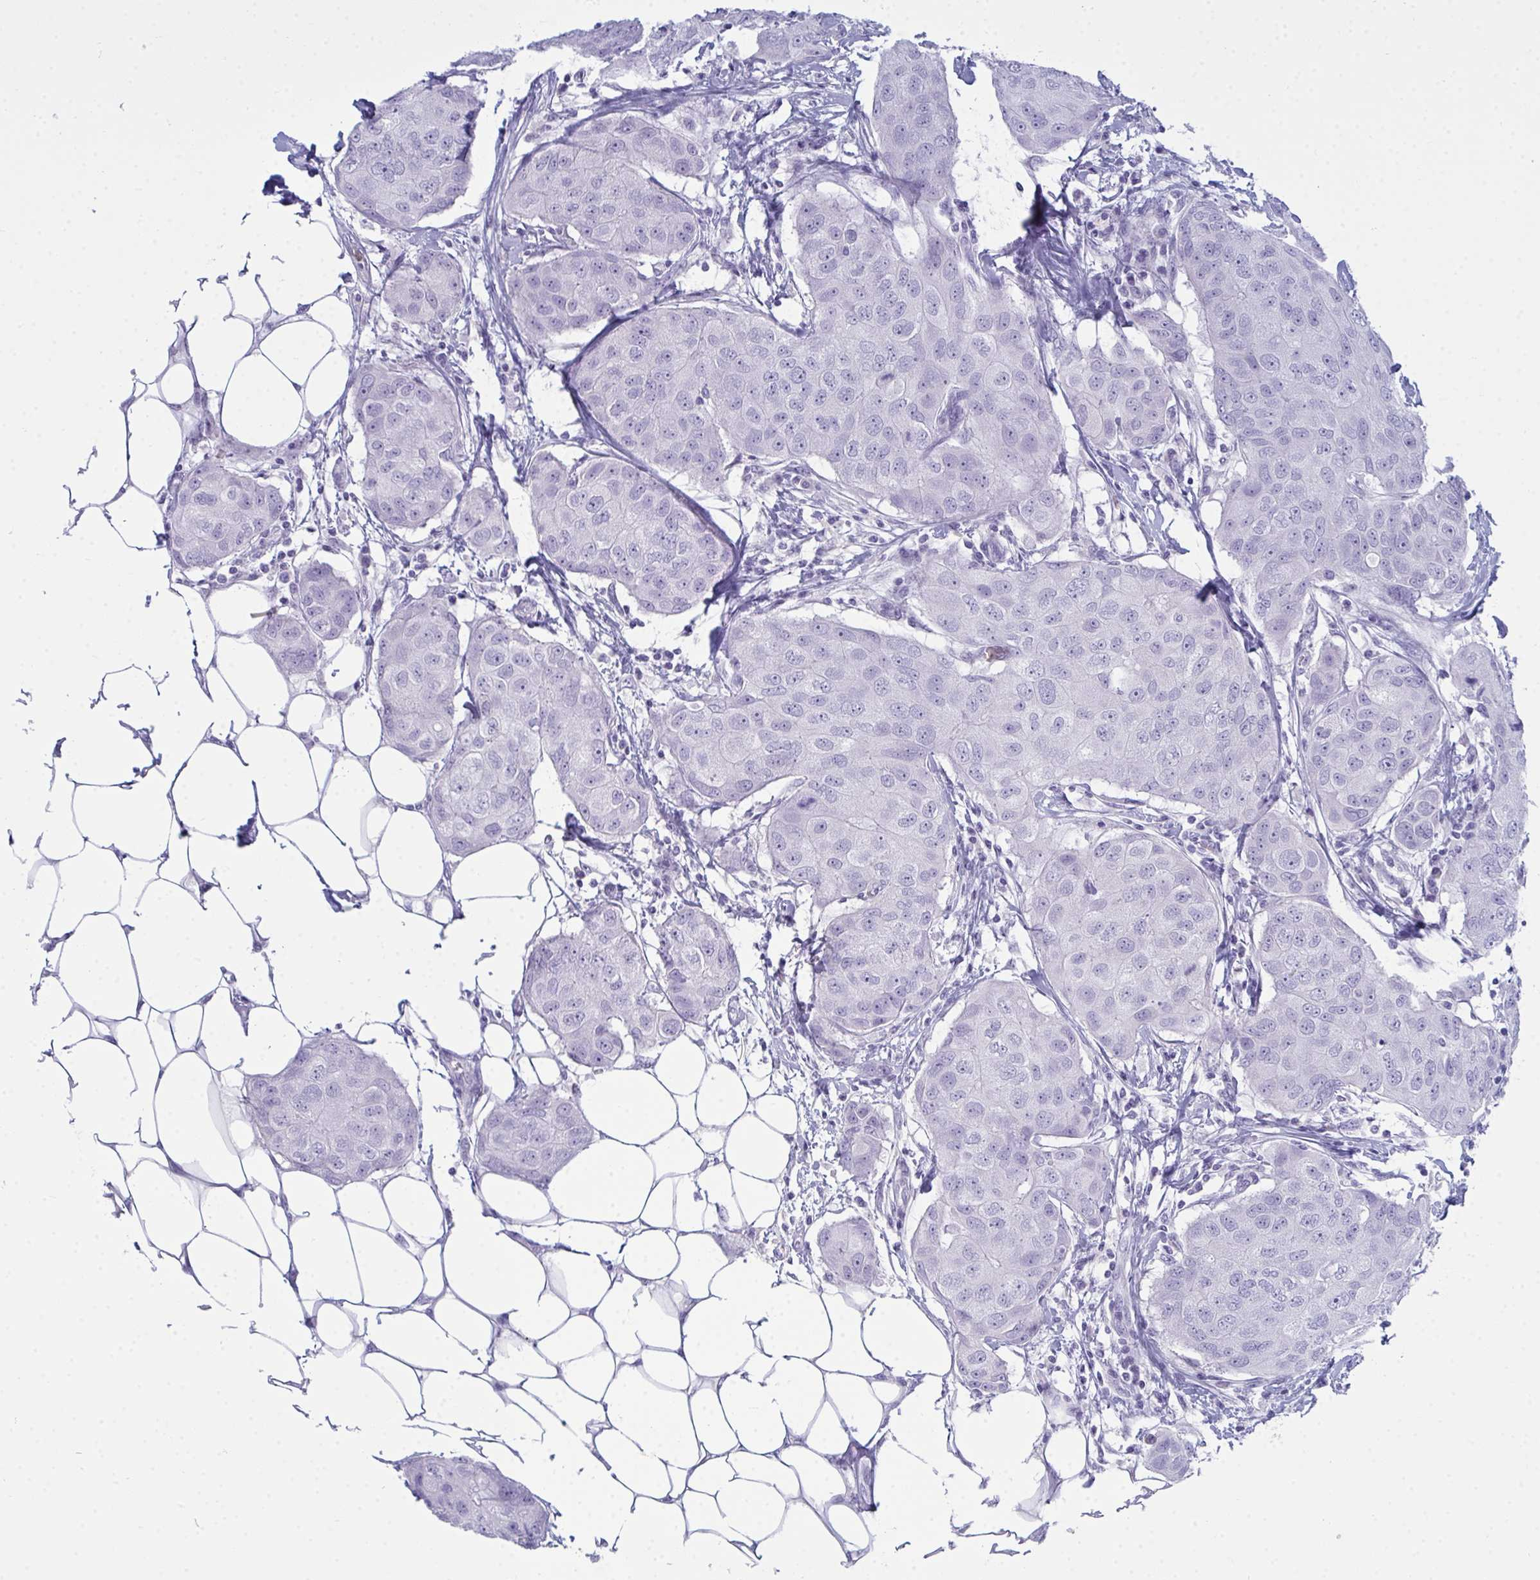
{"staining": {"intensity": "negative", "quantity": "none", "location": "none"}, "tissue": "breast cancer", "cell_type": "Tumor cells", "image_type": "cancer", "snomed": [{"axis": "morphology", "description": "Duct carcinoma"}, {"axis": "topography", "description": "Breast"}, {"axis": "topography", "description": "Lymph node"}], "caption": "High power microscopy histopathology image of an immunohistochemistry (IHC) image of intraductal carcinoma (breast), revealing no significant expression in tumor cells.", "gene": "SERPINB10", "patient": {"sex": "female", "age": 80}}